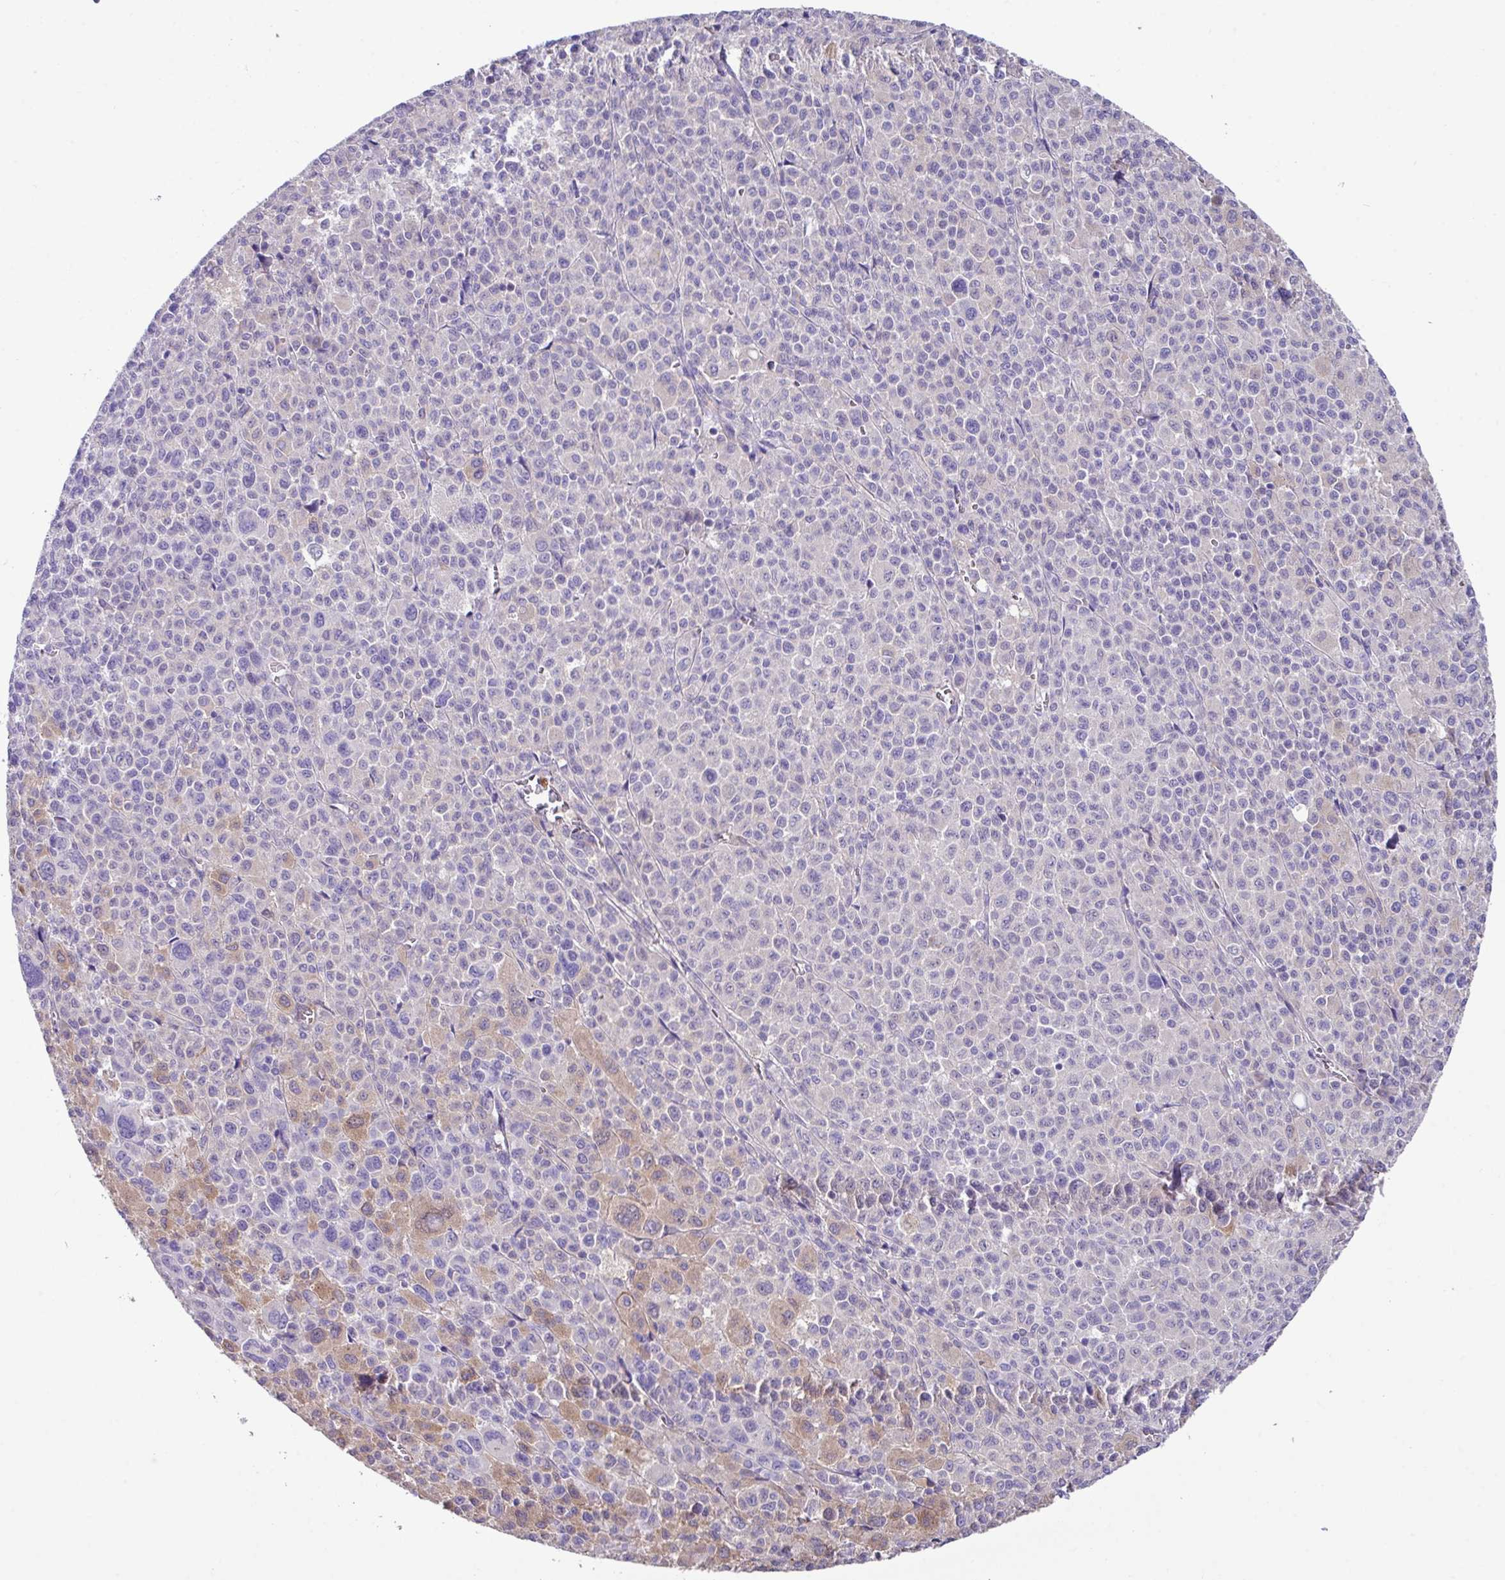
{"staining": {"intensity": "weak", "quantity": "<25%", "location": "cytoplasmic/membranous"}, "tissue": "melanoma", "cell_type": "Tumor cells", "image_type": "cancer", "snomed": [{"axis": "morphology", "description": "Malignant melanoma, Metastatic site"}, {"axis": "topography", "description": "Skin"}], "caption": "Photomicrograph shows no protein expression in tumor cells of melanoma tissue.", "gene": "DNAL1", "patient": {"sex": "female", "age": 74}}